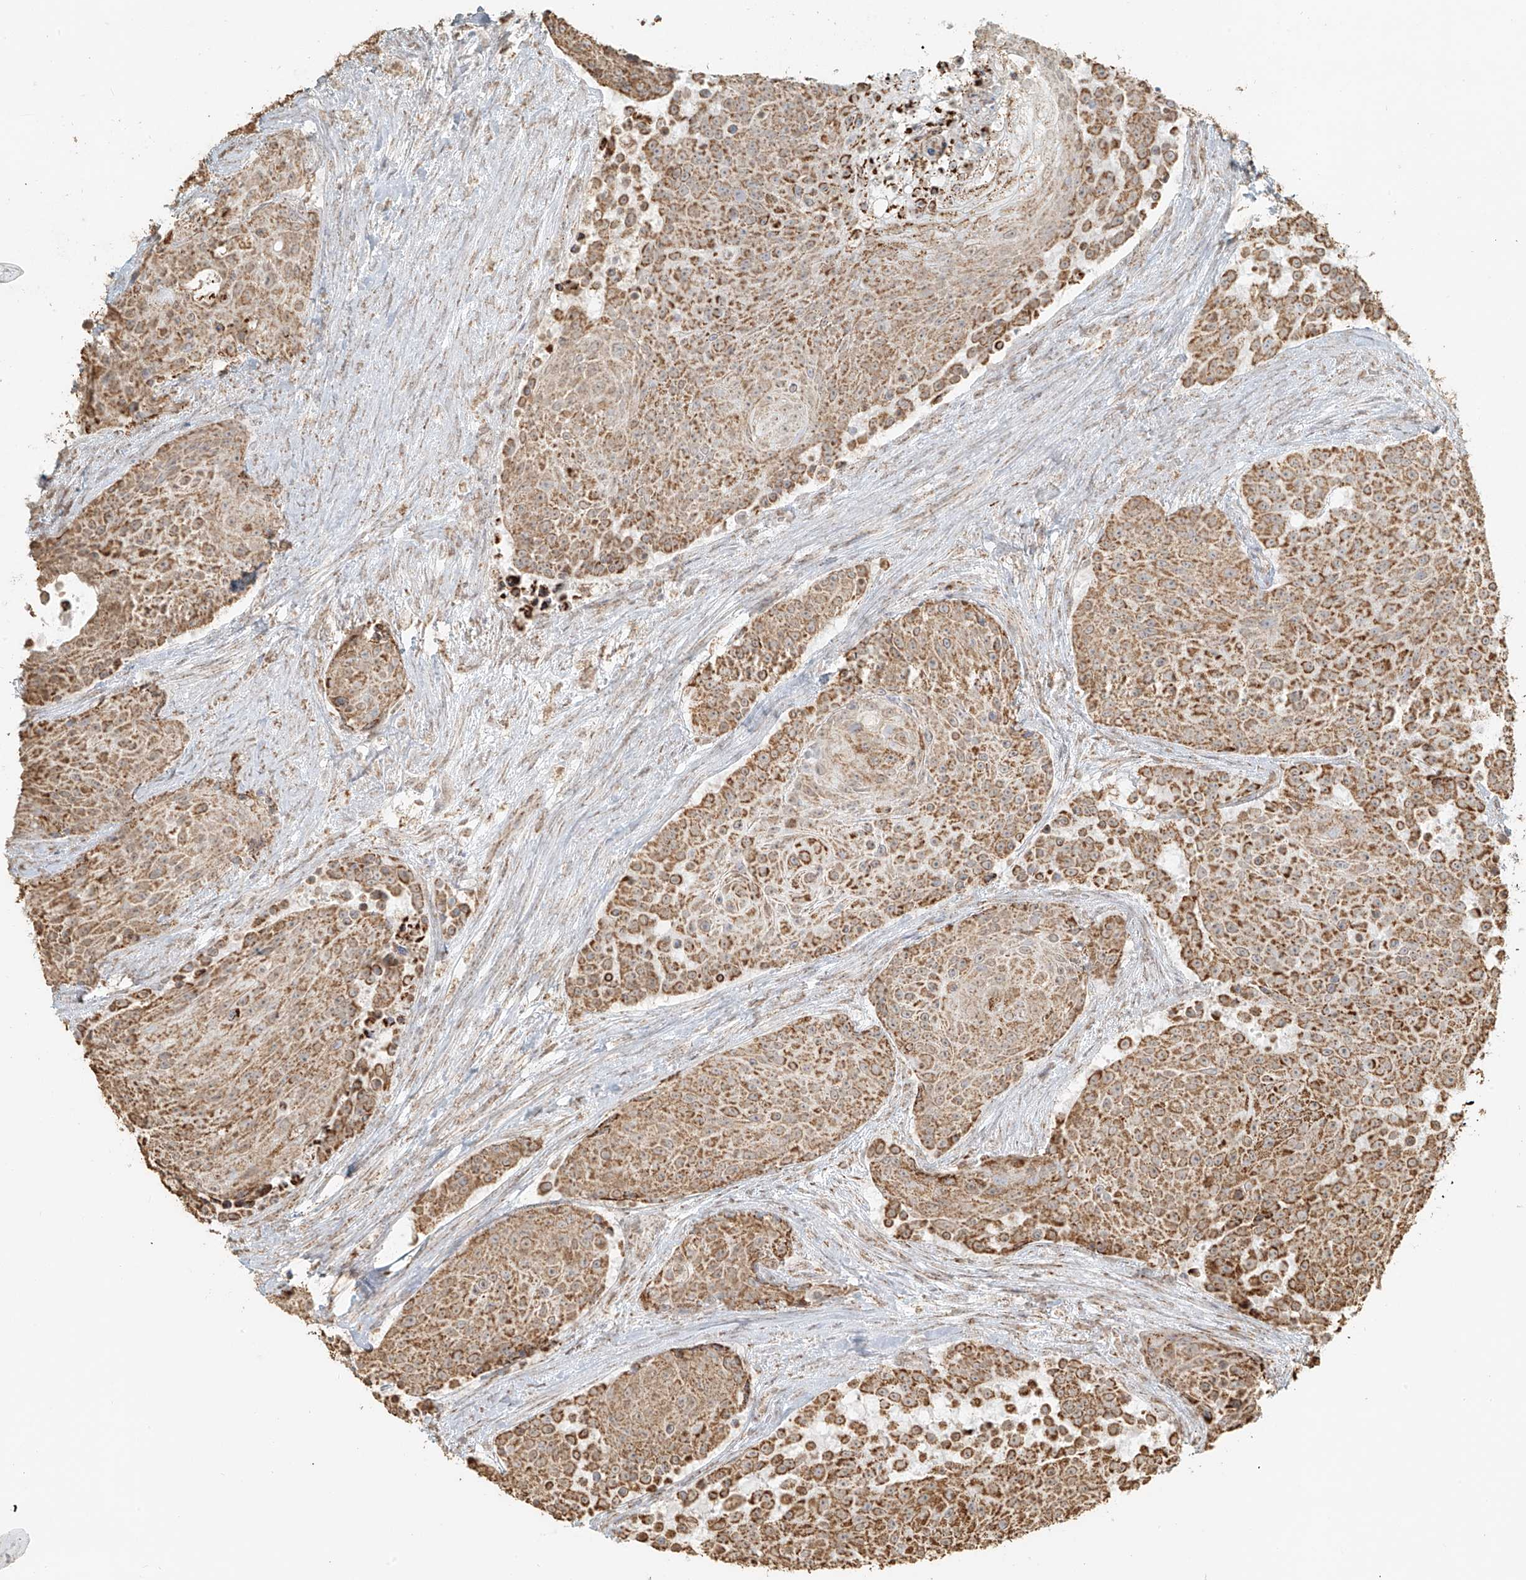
{"staining": {"intensity": "moderate", "quantity": ">75%", "location": "cytoplasmic/membranous"}, "tissue": "urothelial cancer", "cell_type": "Tumor cells", "image_type": "cancer", "snomed": [{"axis": "morphology", "description": "Urothelial carcinoma, High grade"}, {"axis": "topography", "description": "Urinary bladder"}], "caption": "Immunohistochemistry (IHC) photomicrograph of neoplastic tissue: urothelial cancer stained using immunohistochemistry (IHC) shows medium levels of moderate protein expression localized specifically in the cytoplasmic/membranous of tumor cells, appearing as a cytoplasmic/membranous brown color.", "gene": "MIPEP", "patient": {"sex": "female", "age": 63}}